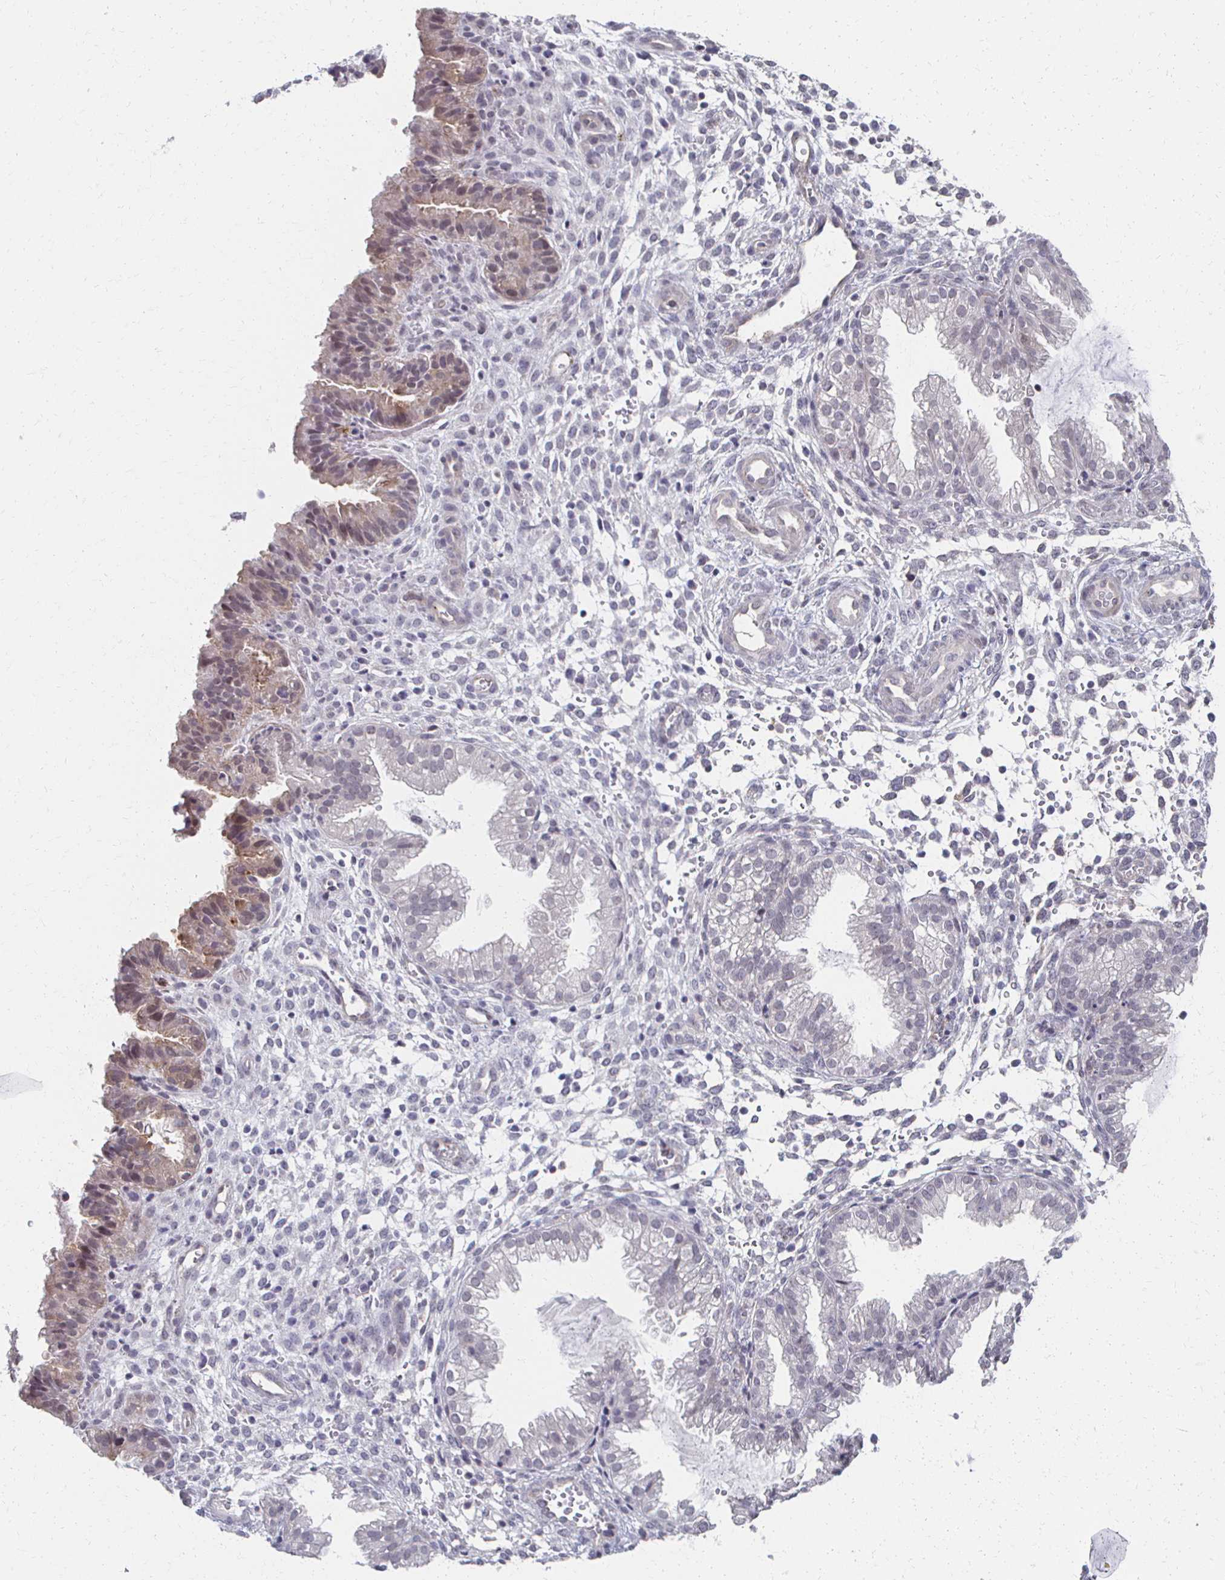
{"staining": {"intensity": "negative", "quantity": "none", "location": "none"}, "tissue": "endometrium", "cell_type": "Cells in endometrial stroma", "image_type": "normal", "snomed": [{"axis": "morphology", "description": "Normal tissue, NOS"}, {"axis": "topography", "description": "Endometrium"}], "caption": "Immunohistochemical staining of unremarkable human endometrium reveals no significant expression in cells in endometrial stroma.", "gene": "DAB1", "patient": {"sex": "female", "age": 33}}